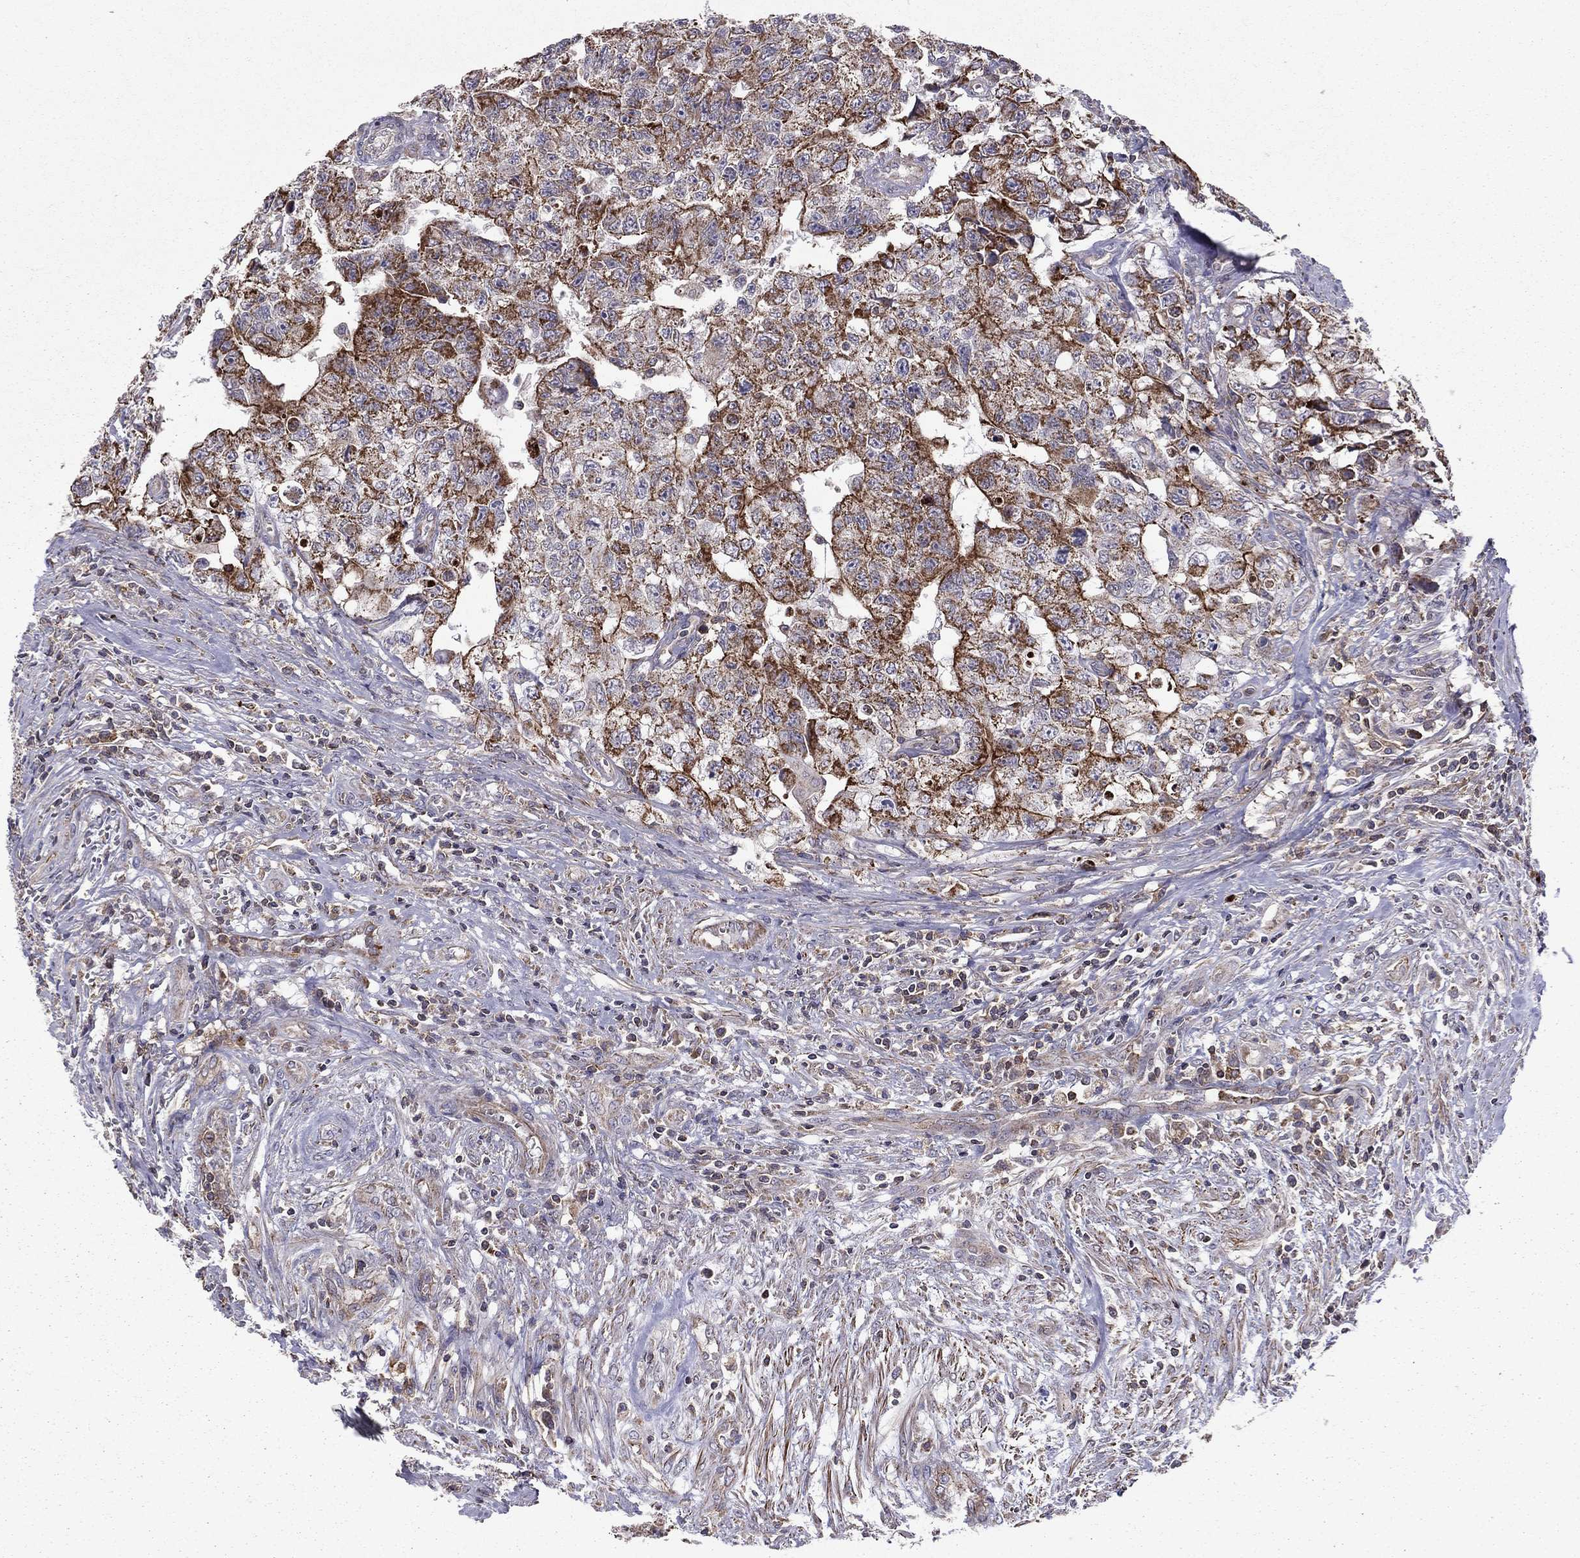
{"staining": {"intensity": "moderate", "quantity": "25%-75%", "location": "cytoplasmic/membranous"}, "tissue": "testis cancer", "cell_type": "Tumor cells", "image_type": "cancer", "snomed": [{"axis": "morphology", "description": "Carcinoma, Embryonal, NOS"}, {"axis": "topography", "description": "Testis"}], "caption": "This histopathology image shows immunohistochemistry (IHC) staining of human testis cancer, with medium moderate cytoplasmic/membranous staining in about 25%-75% of tumor cells.", "gene": "ALG6", "patient": {"sex": "male", "age": 24}}